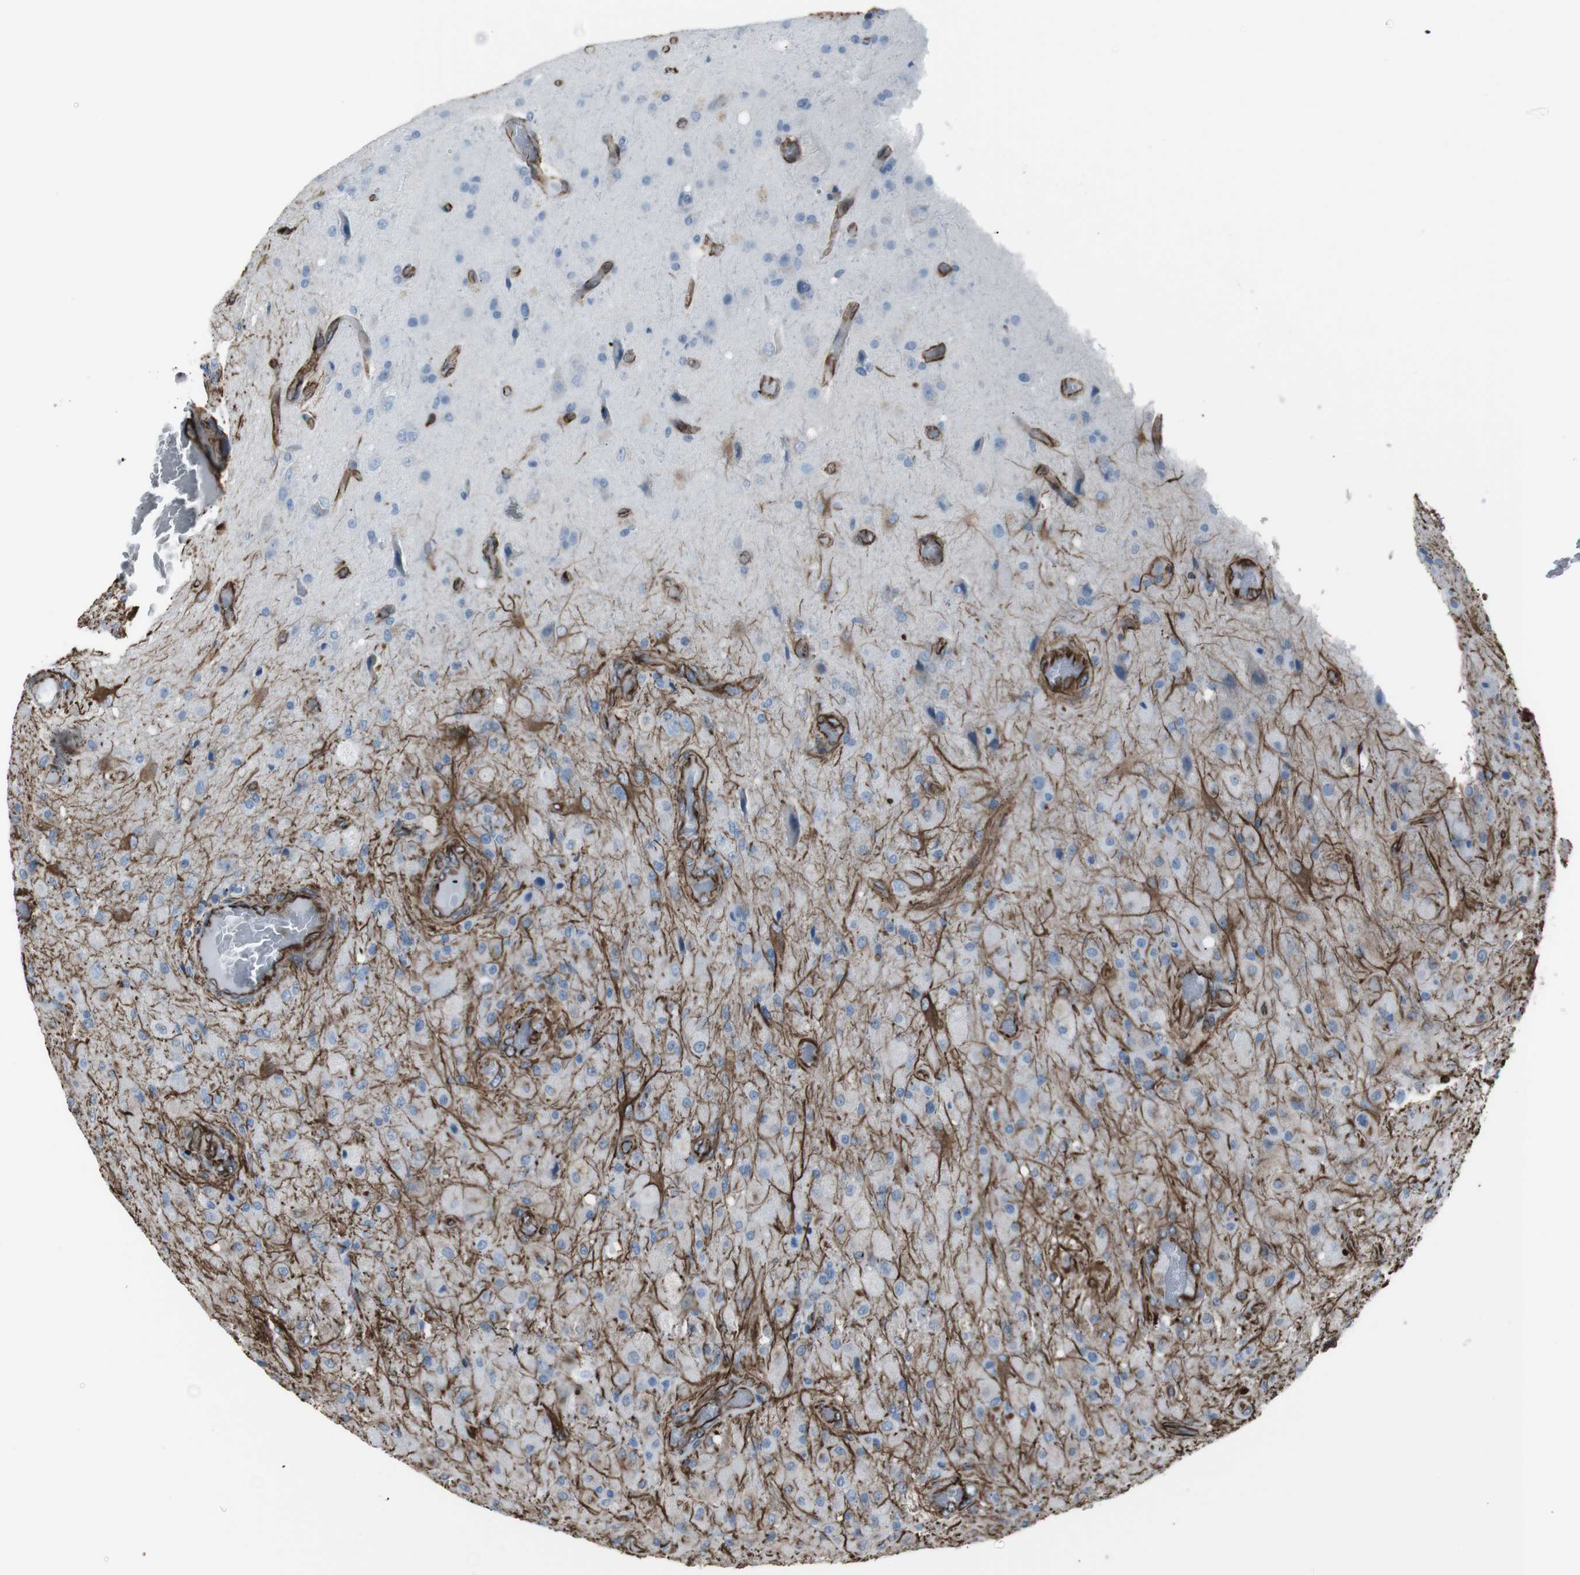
{"staining": {"intensity": "negative", "quantity": "none", "location": "none"}, "tissue": "glioma", "cell_type": "Tumor cells", "image_type": "cancer", "snomed": [{"axis": "morphology", "description": "Normal tissue, NOS"}, {"axis": "morphology", "description": "Glioma, malignant, High grade"}, {"axis": "topography", "description": "Cerebral cortex"}], "caption": "Immunohistochemistry micrograph of neoplastic tissue: human glioma stained with DAB reveals no significant protein expression in tumor cells.", "gene": "ZDHHC6", "patient": {"sex": "male", "age": 77}}